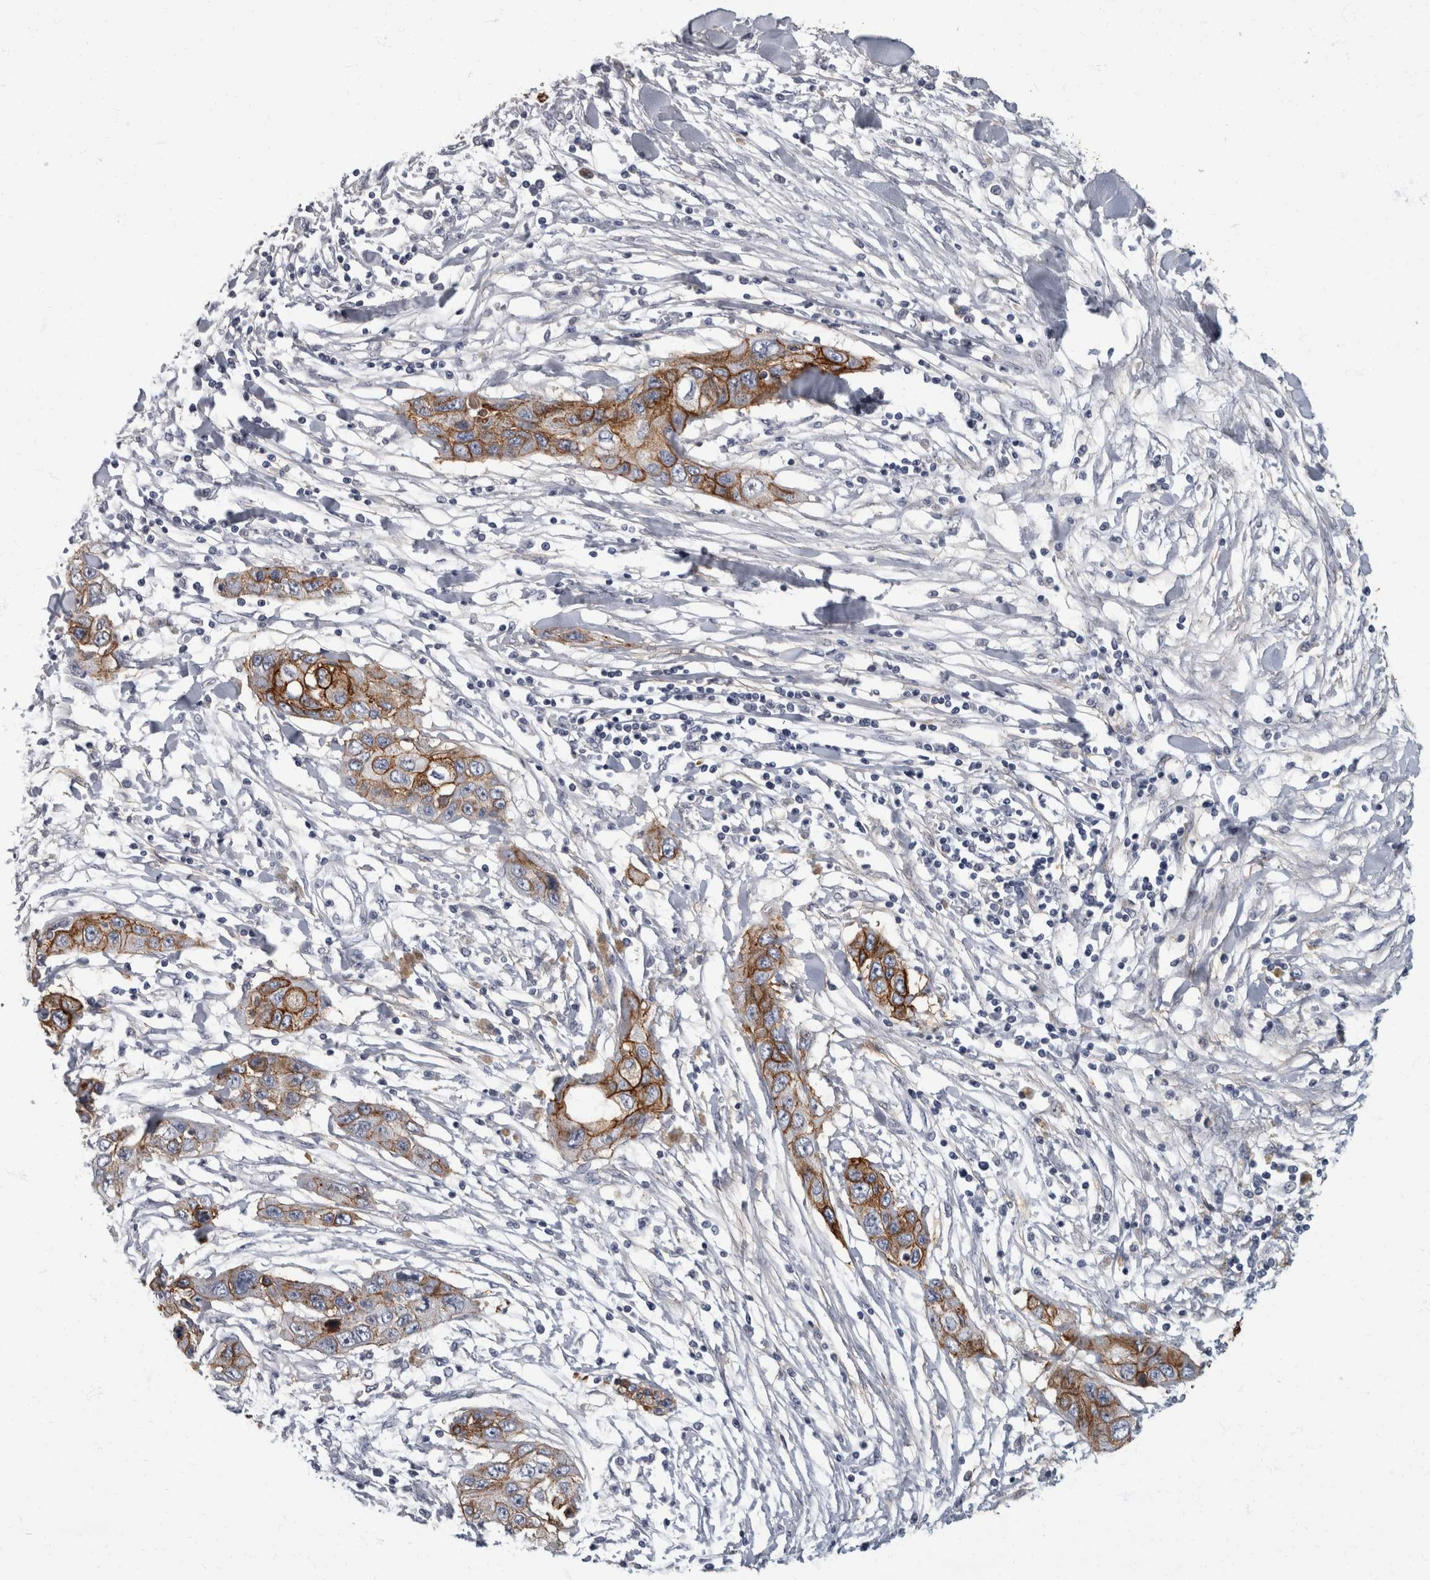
{"staining": {"intensity": "moderate", "quantity": ">75%", "location": "cytoplasmic/membranous"}, "tissue": "pancreatic cancer", "cell_type": "Tumor cells", "image_type": "cancer", "snomed": [{"axis": "morphology", "description": "Adenocarcinoma, NOS"}, {"axis": "topography", "description": "Pancreas"}], "caption": "IHC image of human pancreatic cancer stained for a protein (brown), which demonstrates medium levels of moderate cytoplasmic/membranous expression in about >75% of tumor cells.", "gene": "DSG2", "patient": {"sex": "female", "age": 70}}